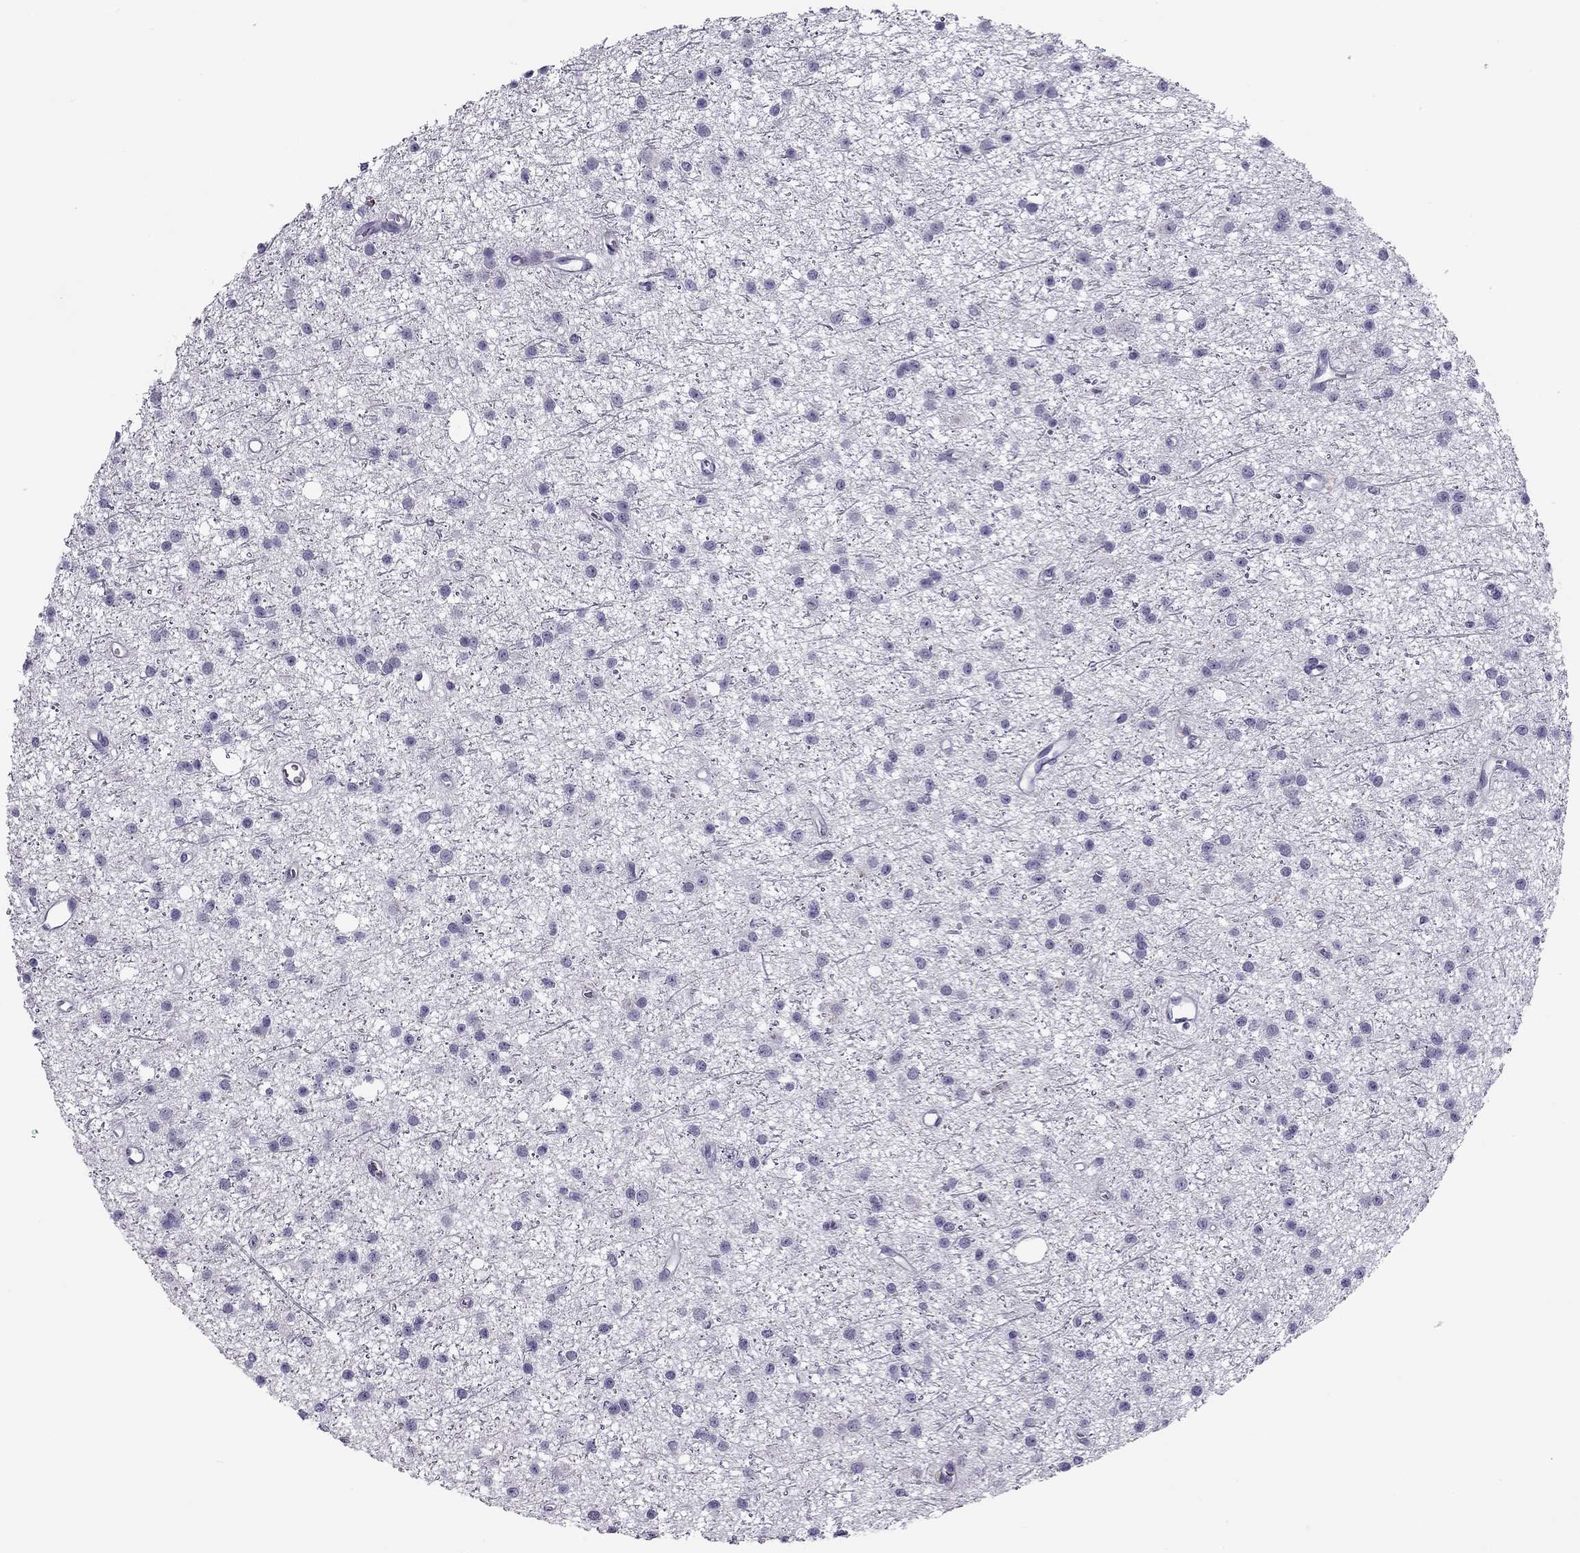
{"staining": {"intensity": "negative", "quantity": "none", "location": "none"}, "tissue": "glioma", "cell_type": "Tumor cells", "image_type": "cancer", "snomed": [{"axis": "morphology", "description": "Glioma, malignant, Low grade"}, {"axis": "topography", "description": "Brain"}], "caption": "Immunohistochemistry (IHC) of glioma shows no expression in tumor cells.", "gene": "MC5R", "patient": {"sex": "male", "age": 27}}